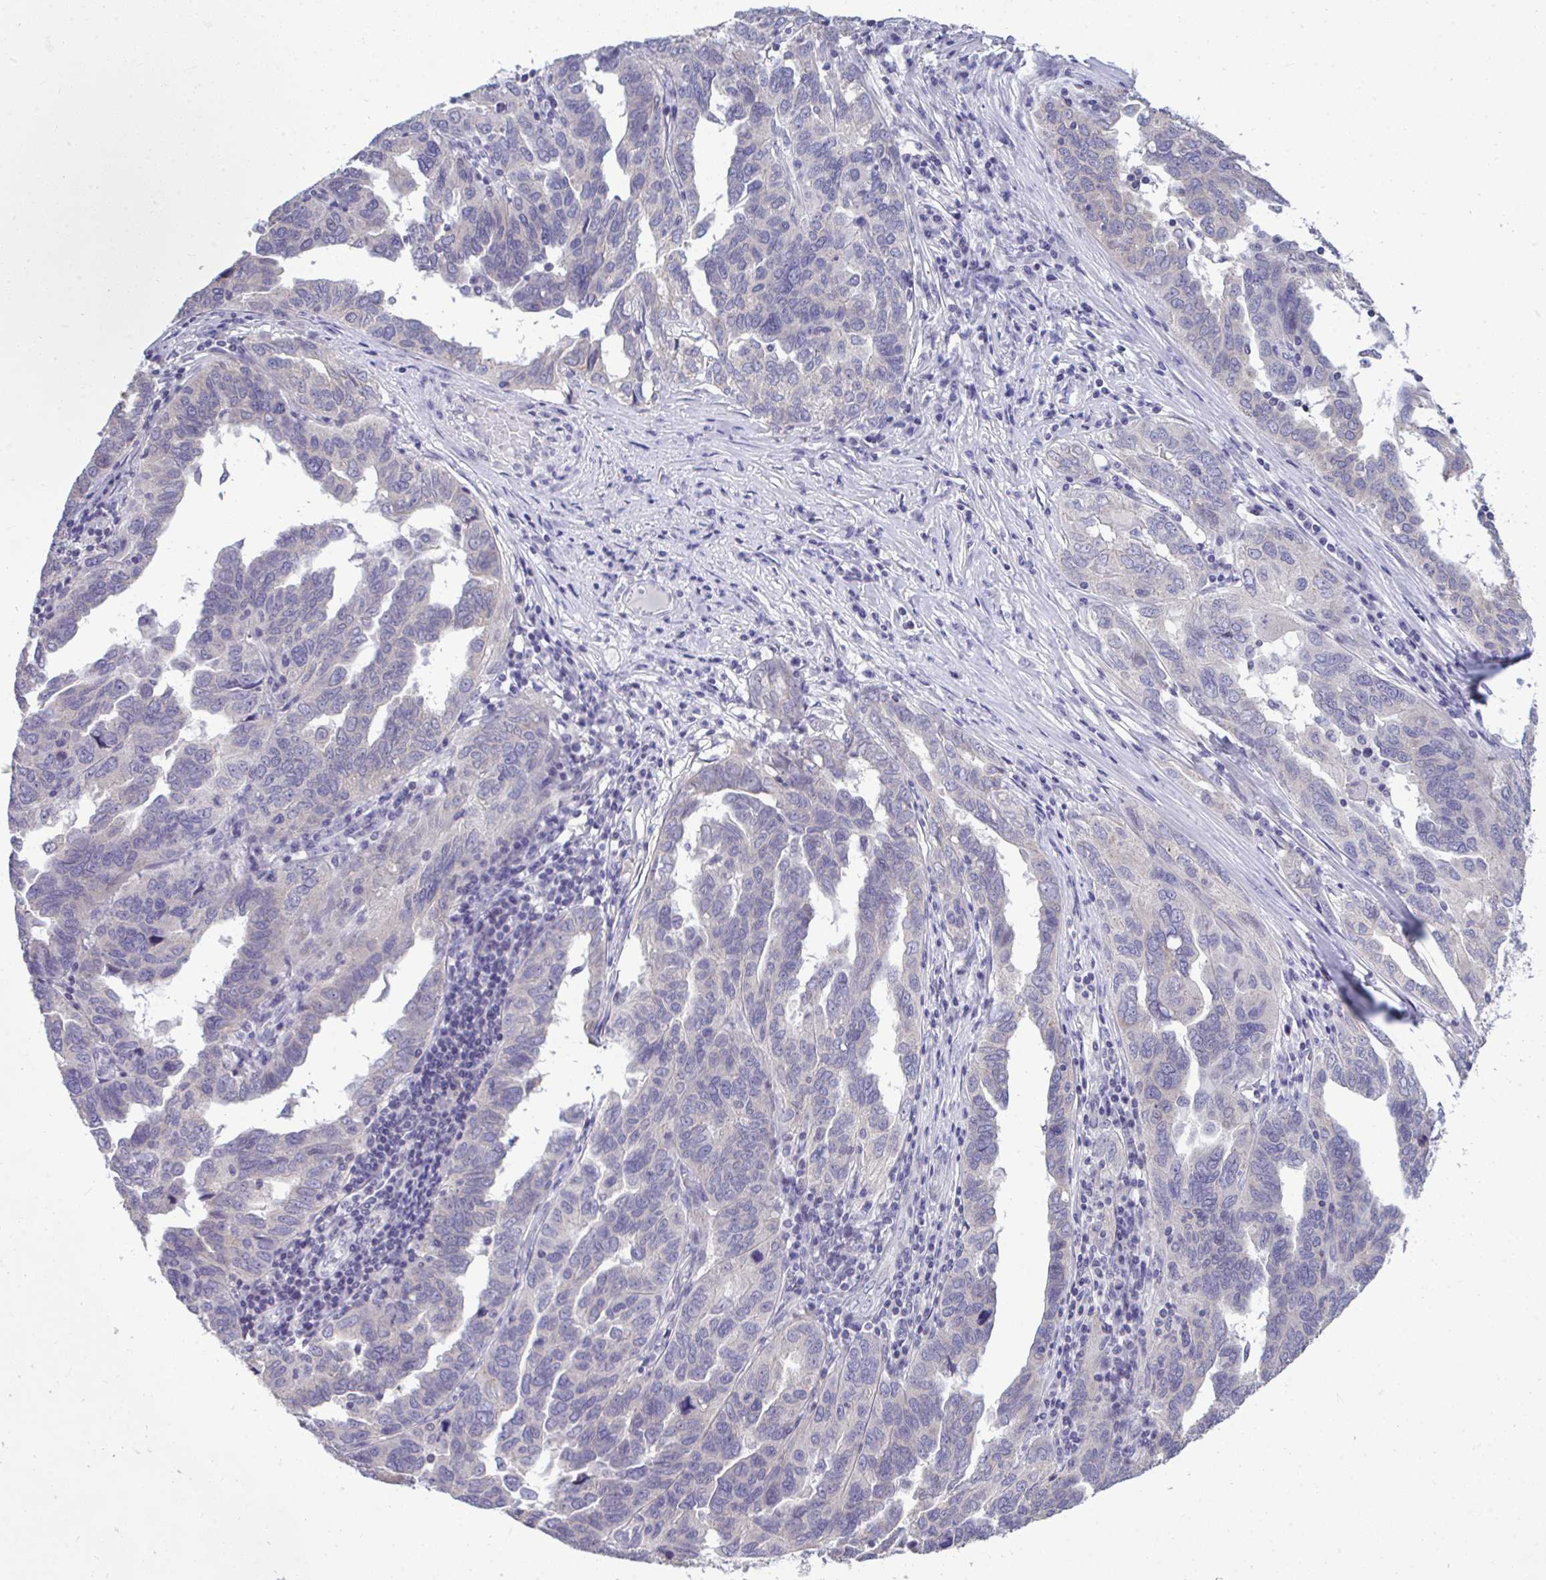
{"staining": {"intensity": "negative", "quantity": "none", "location": "none"}, "tissue": "ovarian cancer", "cell_type": "Tumor cells", "image_type": "cancer", "snomed": [{"axis": "morphology", "description": "Cystadenocarcinoma, serous, NOS"}, {"axis": "topography", "description": "Ovary"}], "caption": "Human ovarian cancer (serous cystadenocarcinoma) stained for a protein using immunohistochemistry (IHC) shows no staining in tumor cells.", "gene": "PIGK", "patient": {"sex": "female", "age": 64}}